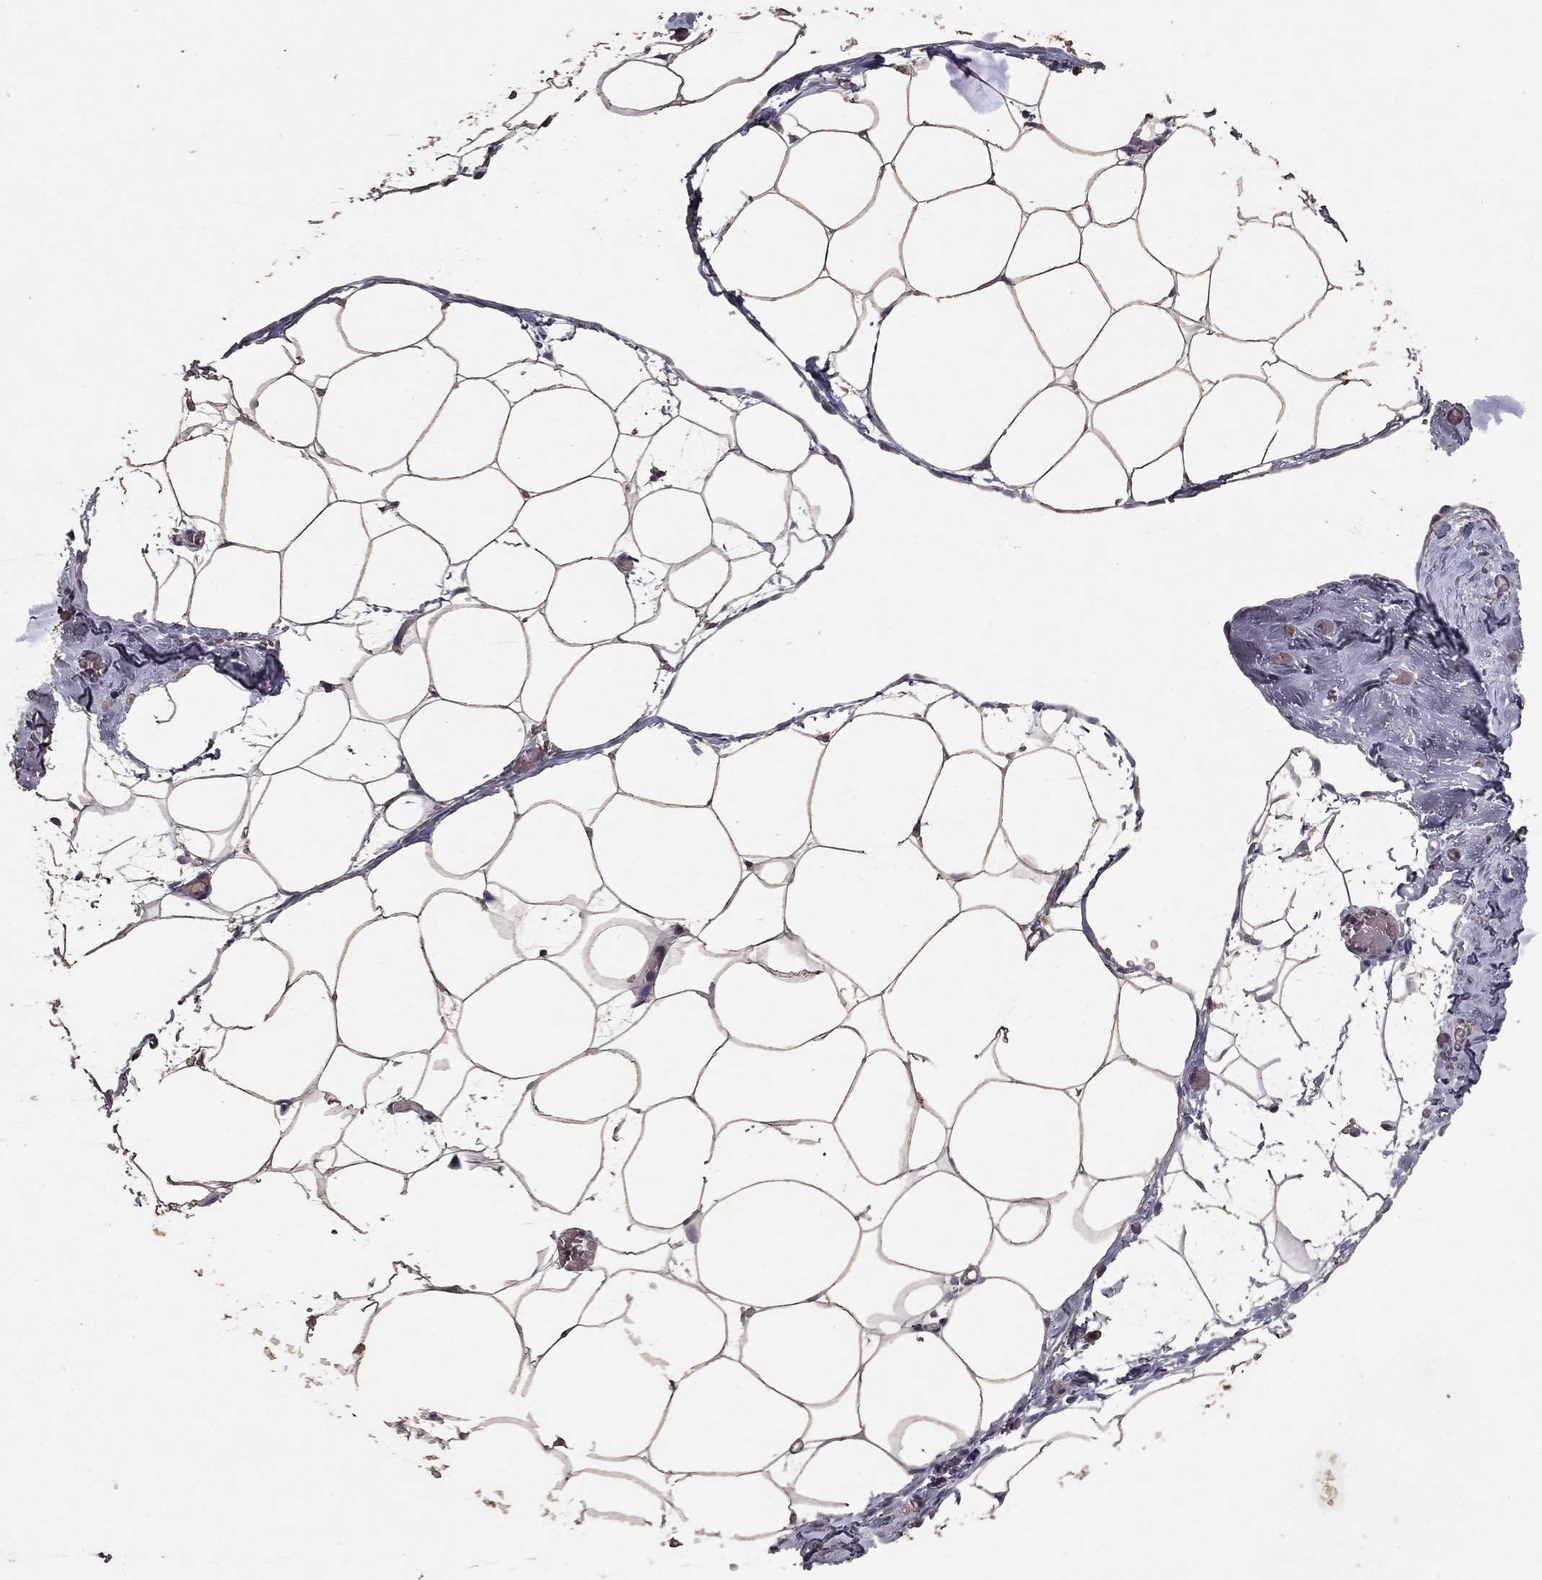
{"staining": {"intensity": "weak", "quantity": ">75%", "location": "cytoplasmic/membranous"}, "tissue": "adipose tissue", "cell_type": "Adipocytes", "image_type": "normal", "snomed": [{"axis": "morphology", "description": "Normal tissue, NOS"}, {"axis": "topography", "description": "Adipose tissue"}], "caption": "Adipocytes demonstrate low levels of weak cytoplasmic/membranous staining in about >75% of cells in normal adipose tissue.", "gene": "CRTC1", "patient": {"sex": "male", "age": 57}}